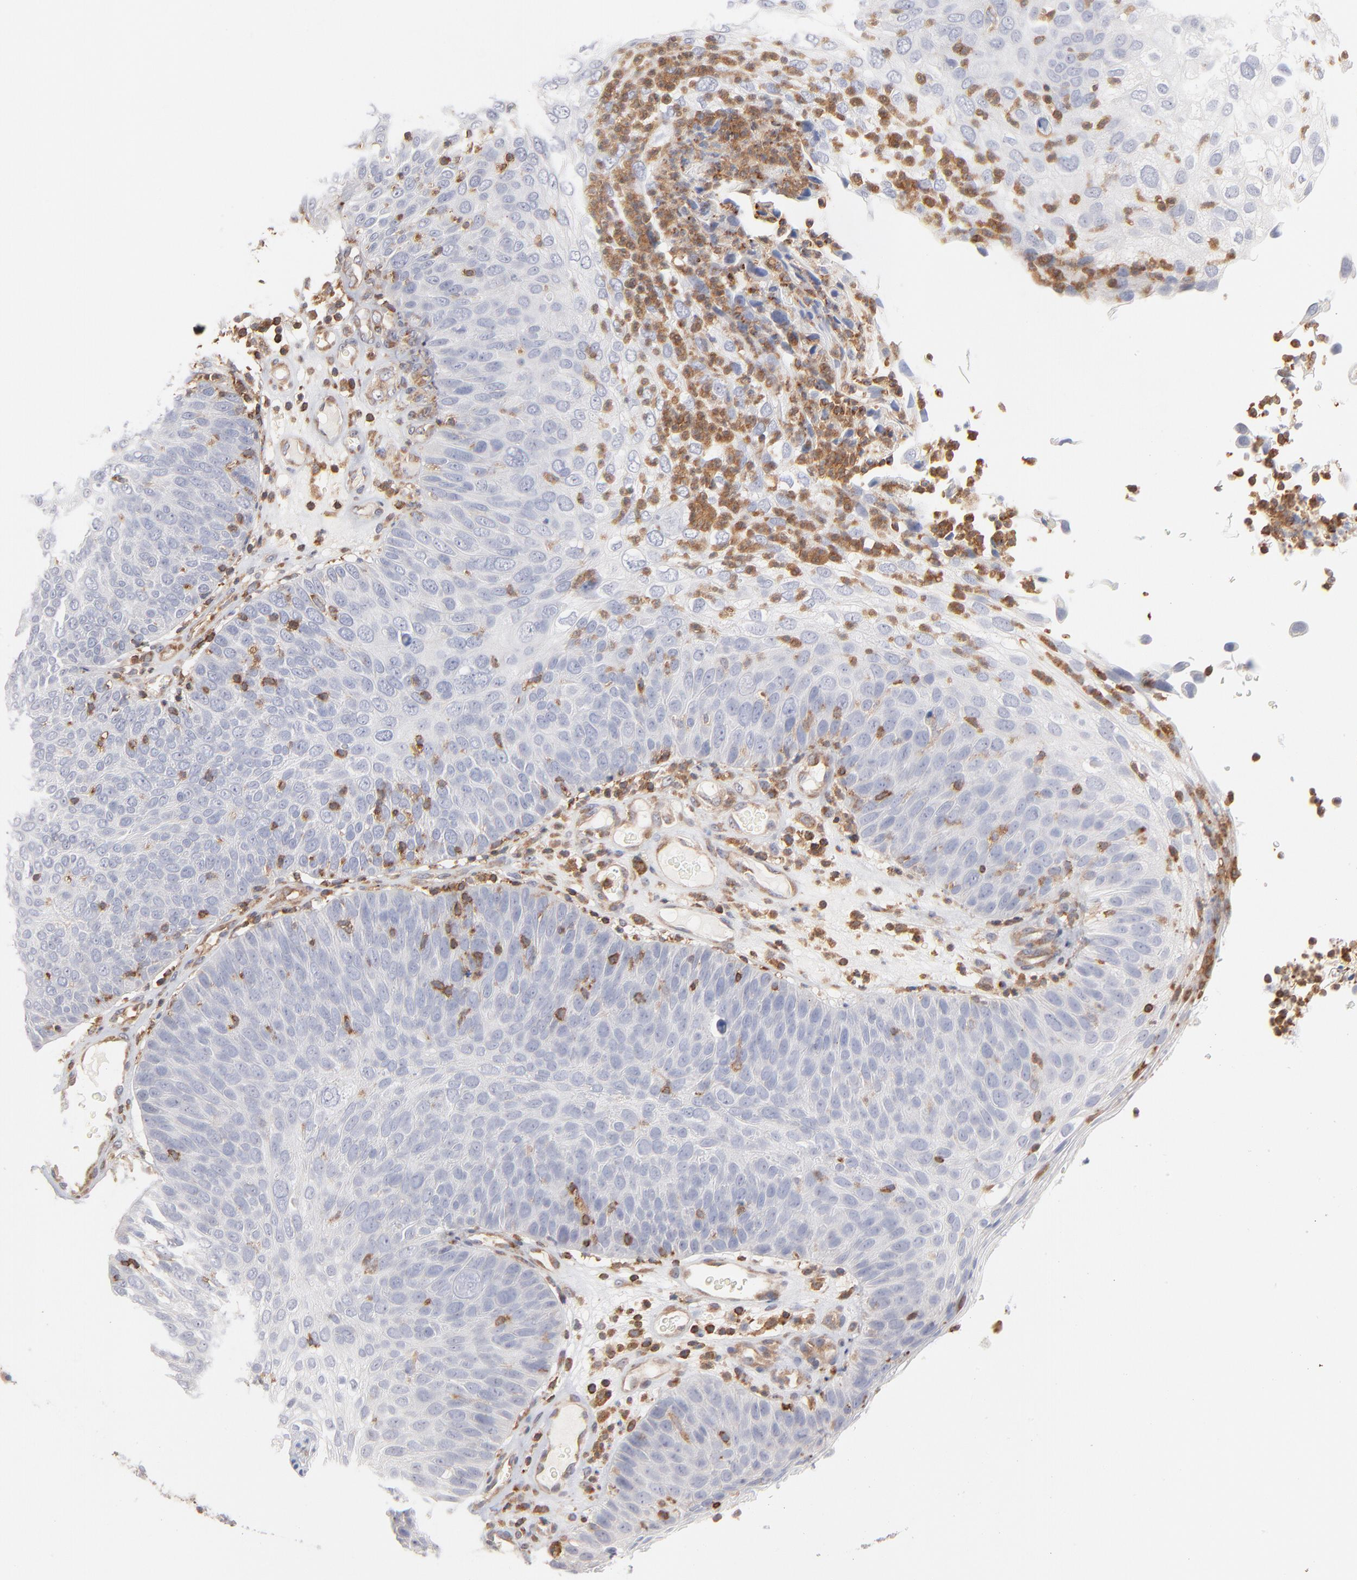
{"staining": {"intensity": "negative", "quantity": "none", "location": "none"}, "tissue": "skin cancer", "cell_type": "Tumor cells", "image_type": "cancer", "snomed": [{"axis": "morphology", "description": "Squamous cell carcinoma, NOS"}, {"axis": "topography", "description": "Skin"}], "caption": "The immunohistochemistry (IHC) micrograph has no significant positivity in tumor cells of squamous cell carcinoma (skin) tissue.", "gene": "WIPF1", "patient": {"sex": "male", "age": 87}}